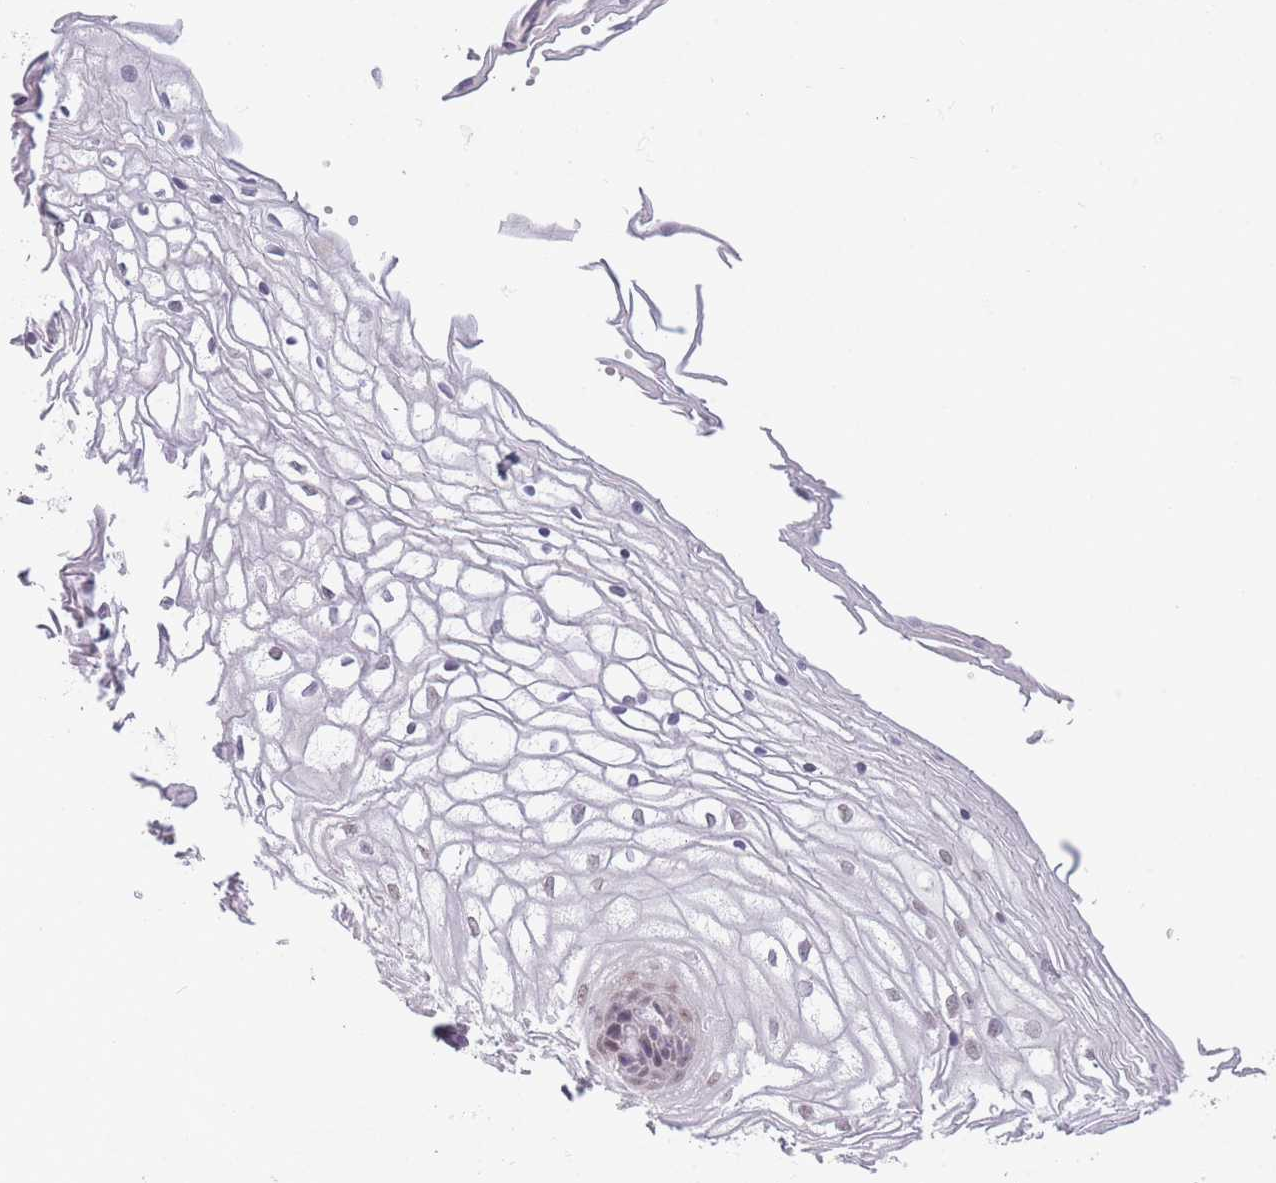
{"staining": {"intensity": "weak", "quantity": "25%-75%", "location": "nuclear"}, "tissue": "vagina", "cell_type": "Squamous epithelial cells", "image_type": "normal", "snomed": [{"axis": "morphology", "description": "Normal tissue, NOS"}, {"axis": "topography", "description": "Vagina"}], "caption": "Immunohistochemistry image of normal vagina: vagina stained using IHC displays low levels of weak protein expression localized specifically in the nuclear of squamous epithelial cells, appearing as a nuclear brown color.", "gene": "SIN3B", "patient": {"sex": "female", "age": 34}}